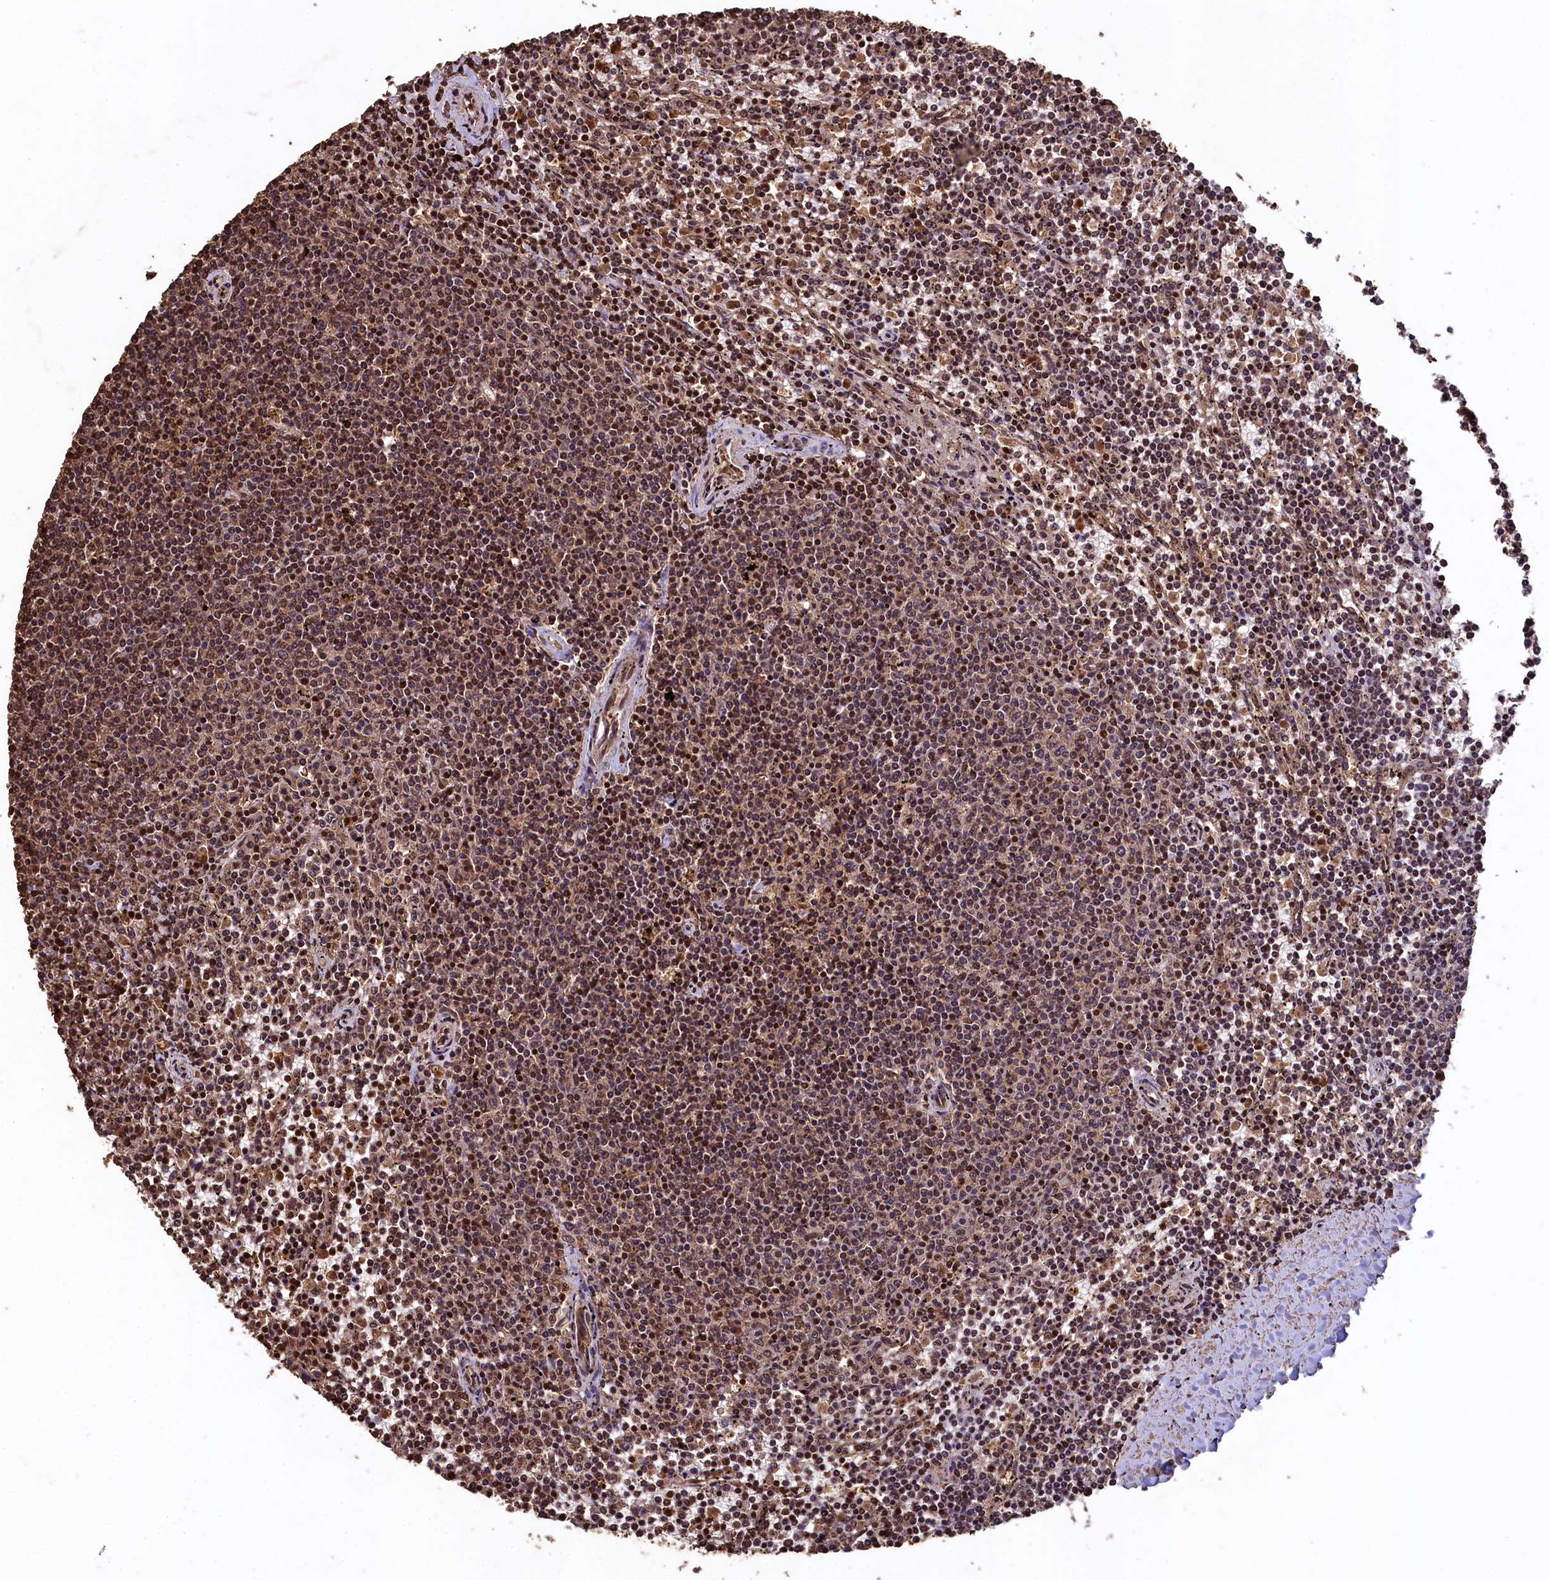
{"staining": {"intensity": "moderate", "quantity": ">75%", "location": "cytoplasmic/membranous,nuclear"}, "tissue": "lymphoma", "cell_type": "Tumor cells", "image_type": "cancer", "snomed": [{"axis": "morphology", "description": "Malignant lymphoma, non-Hodgkin's type, Low grade"}, {"axis": "topography", "description": "Spleen"}], "caption": "This is an image of IHC staining of lymphoma, which shows moderate positivity in the cytoplasmic/membranous and nuclear of tumor cells.", "gene": "CEP57L1", "patient": {"sex": "female", "age": 50}}